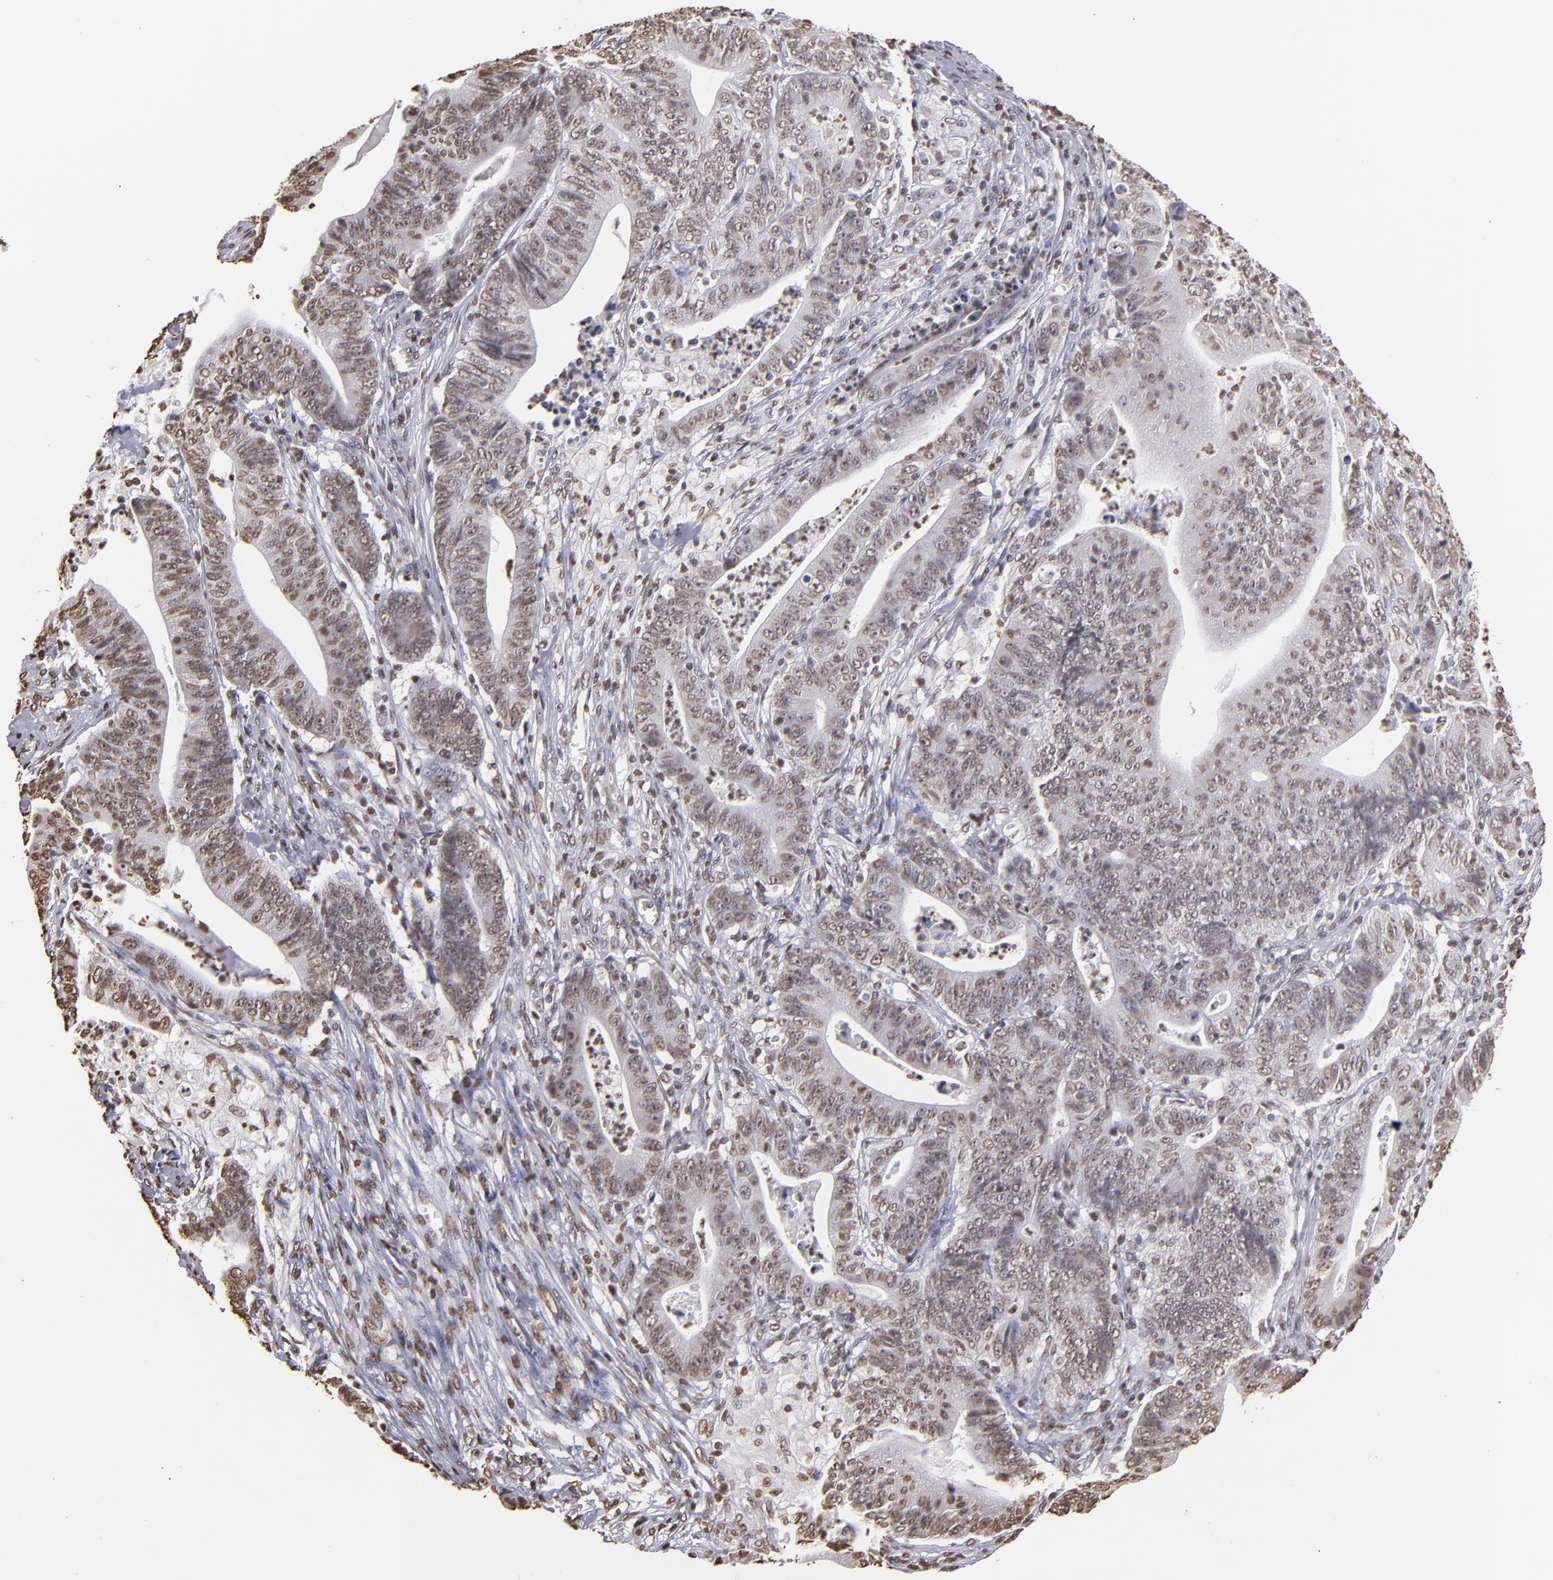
{"staining": {"intensity": "moderate", "quantity": "25%-75%", "location": "nuclear"}, "tissue": "stomach cancer", "cell_type": "Tumor cells", "image_type": "cancer", "snomed": [{"axis": "morphology", "description": "Adenocarcinoma, NOS"}, {"axis": "topography", "description": "Stomach, lower"}], "caption": "A histopathology image of human stomach adenocarcinoma stained for a protein displays moderate nuclear brown staining in tumor cells. Immunohistochemistry stains the protein in brown and the nuclei are stained blue.", "gene": "LBX1", "patient": {"sex": "female", "age": 86}}